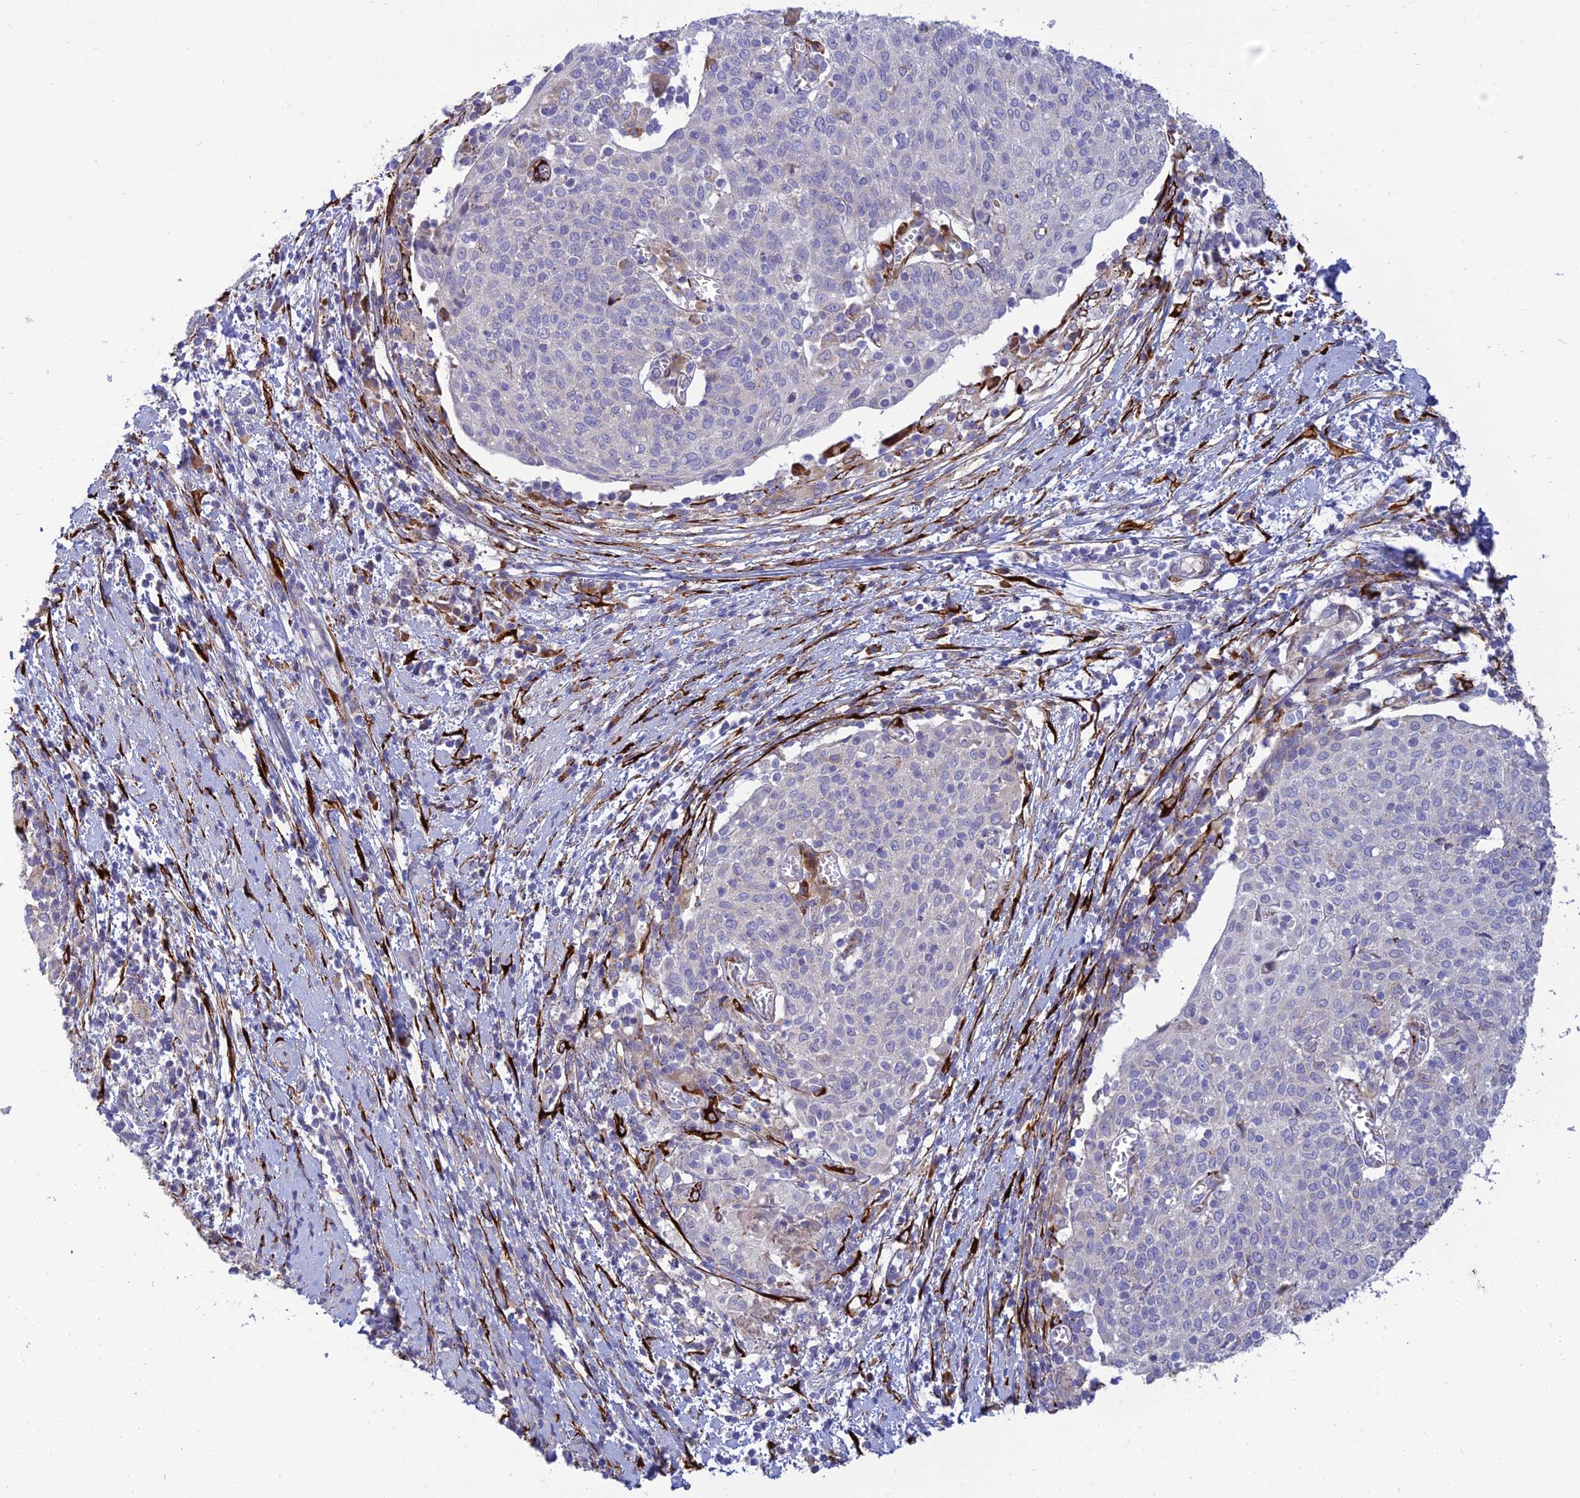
{"staining": {"intensity": "negative", "quantity": "none", "location": "none"}, "tissue": "cervical cancer", "cell_type": "Tumor cells", "image_type": "cancer", "snomed": [{"axis": "morphology", "description": "Squamous cell carcinoma, NOS"}, {"axis": "topography", "description": "Cervix"}], "caption": "Immunohistochemistry (IHC) histopathology image of human cervical cancer stained for a protein (brown), which reveals no positivity in tumor cells. Nuclei are stained in blue.", "gene": "RCN3", "patient": {"sex": "female", "age": 52}}